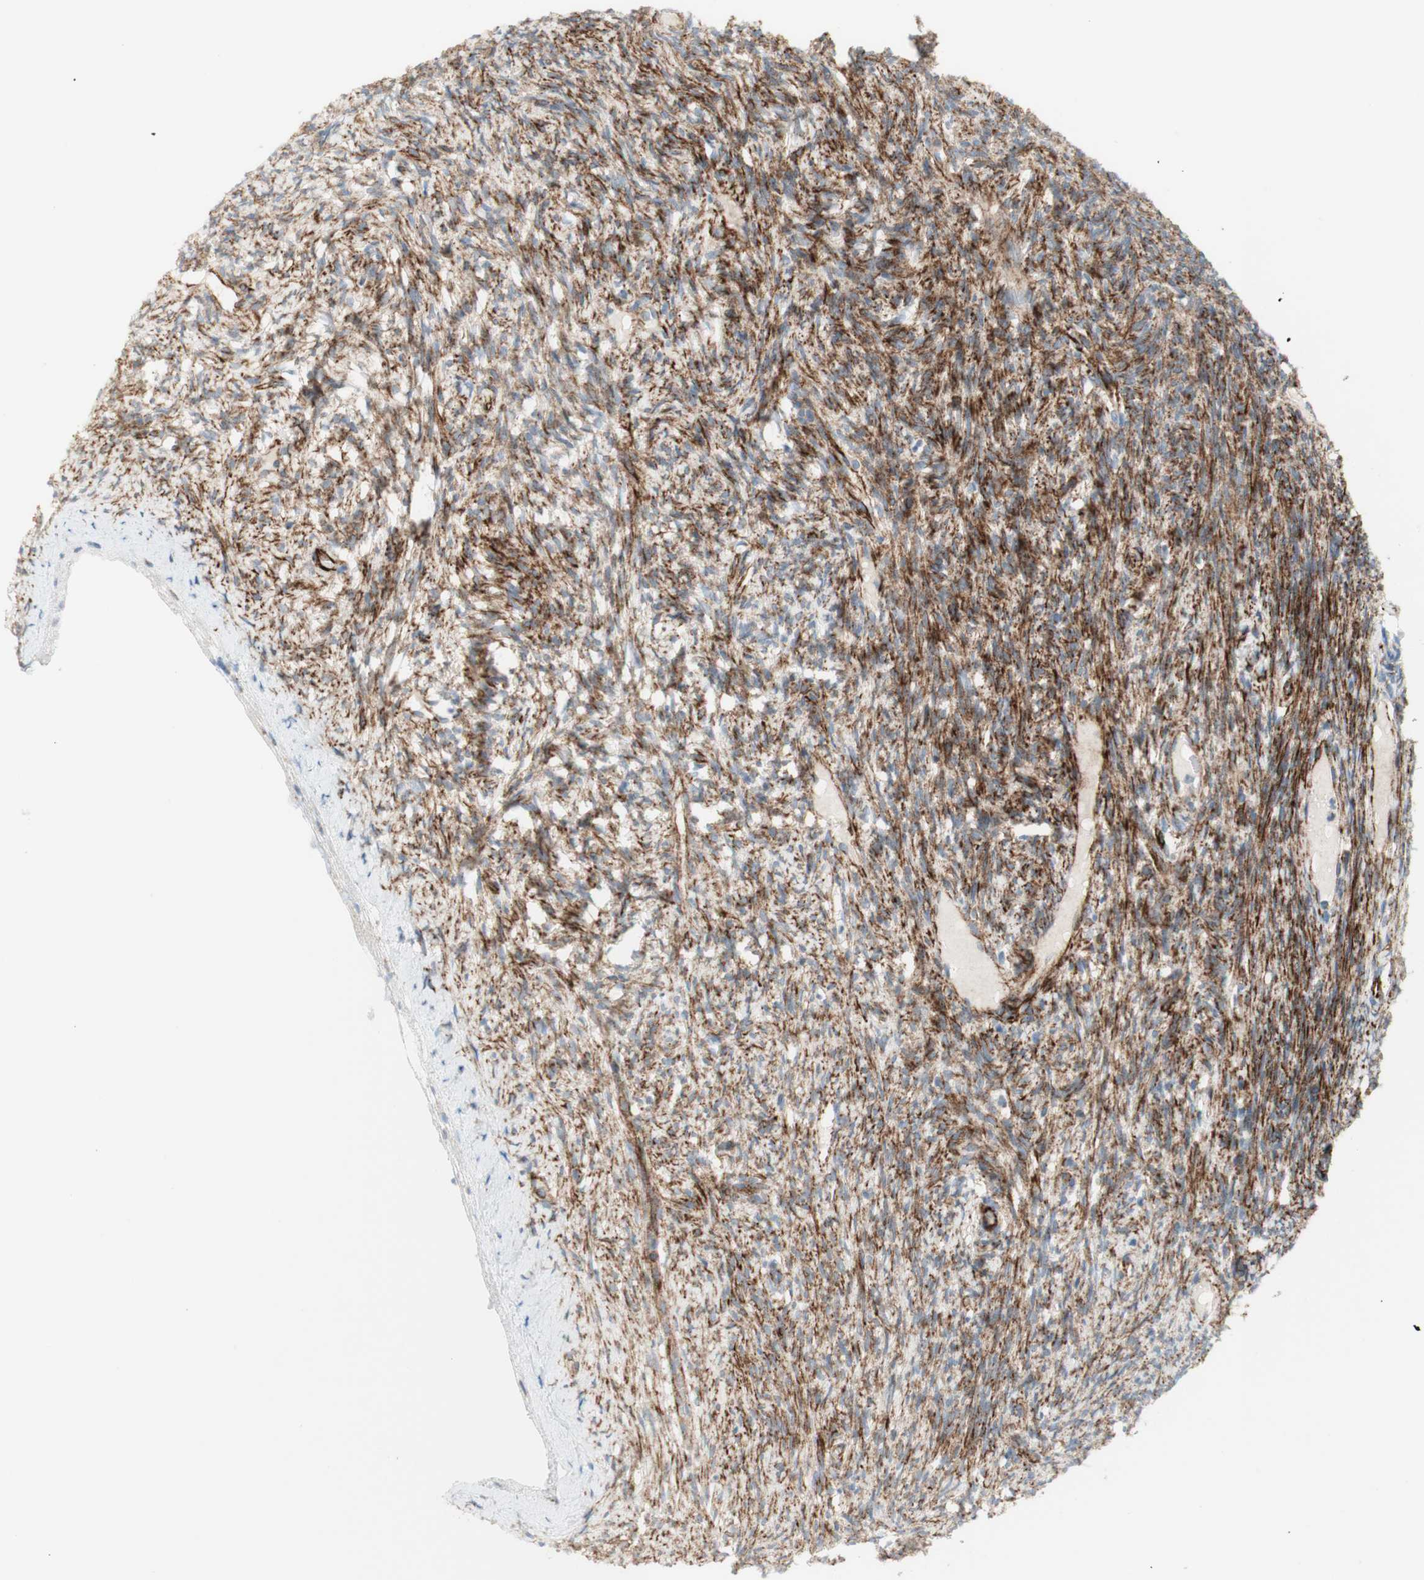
{"staining": {"intensity": "negative", "quantity": "none", "location": "none"}, "tissue": "ovary", "cell_type": "Follicle cells", "image_type": "normal", "snomed": [{"axis": "morphology", "description": "Normal tissue, NOS"}, {"axis": "topography", "description": "Ovary"}], "caption": "This is an immunohistochemistry (IHC) photomicrograph of normal ovary. There is no positivity in follicle cells.", "gene": "POU2AF1", "patient": {"sex": "female", "age": 33}}